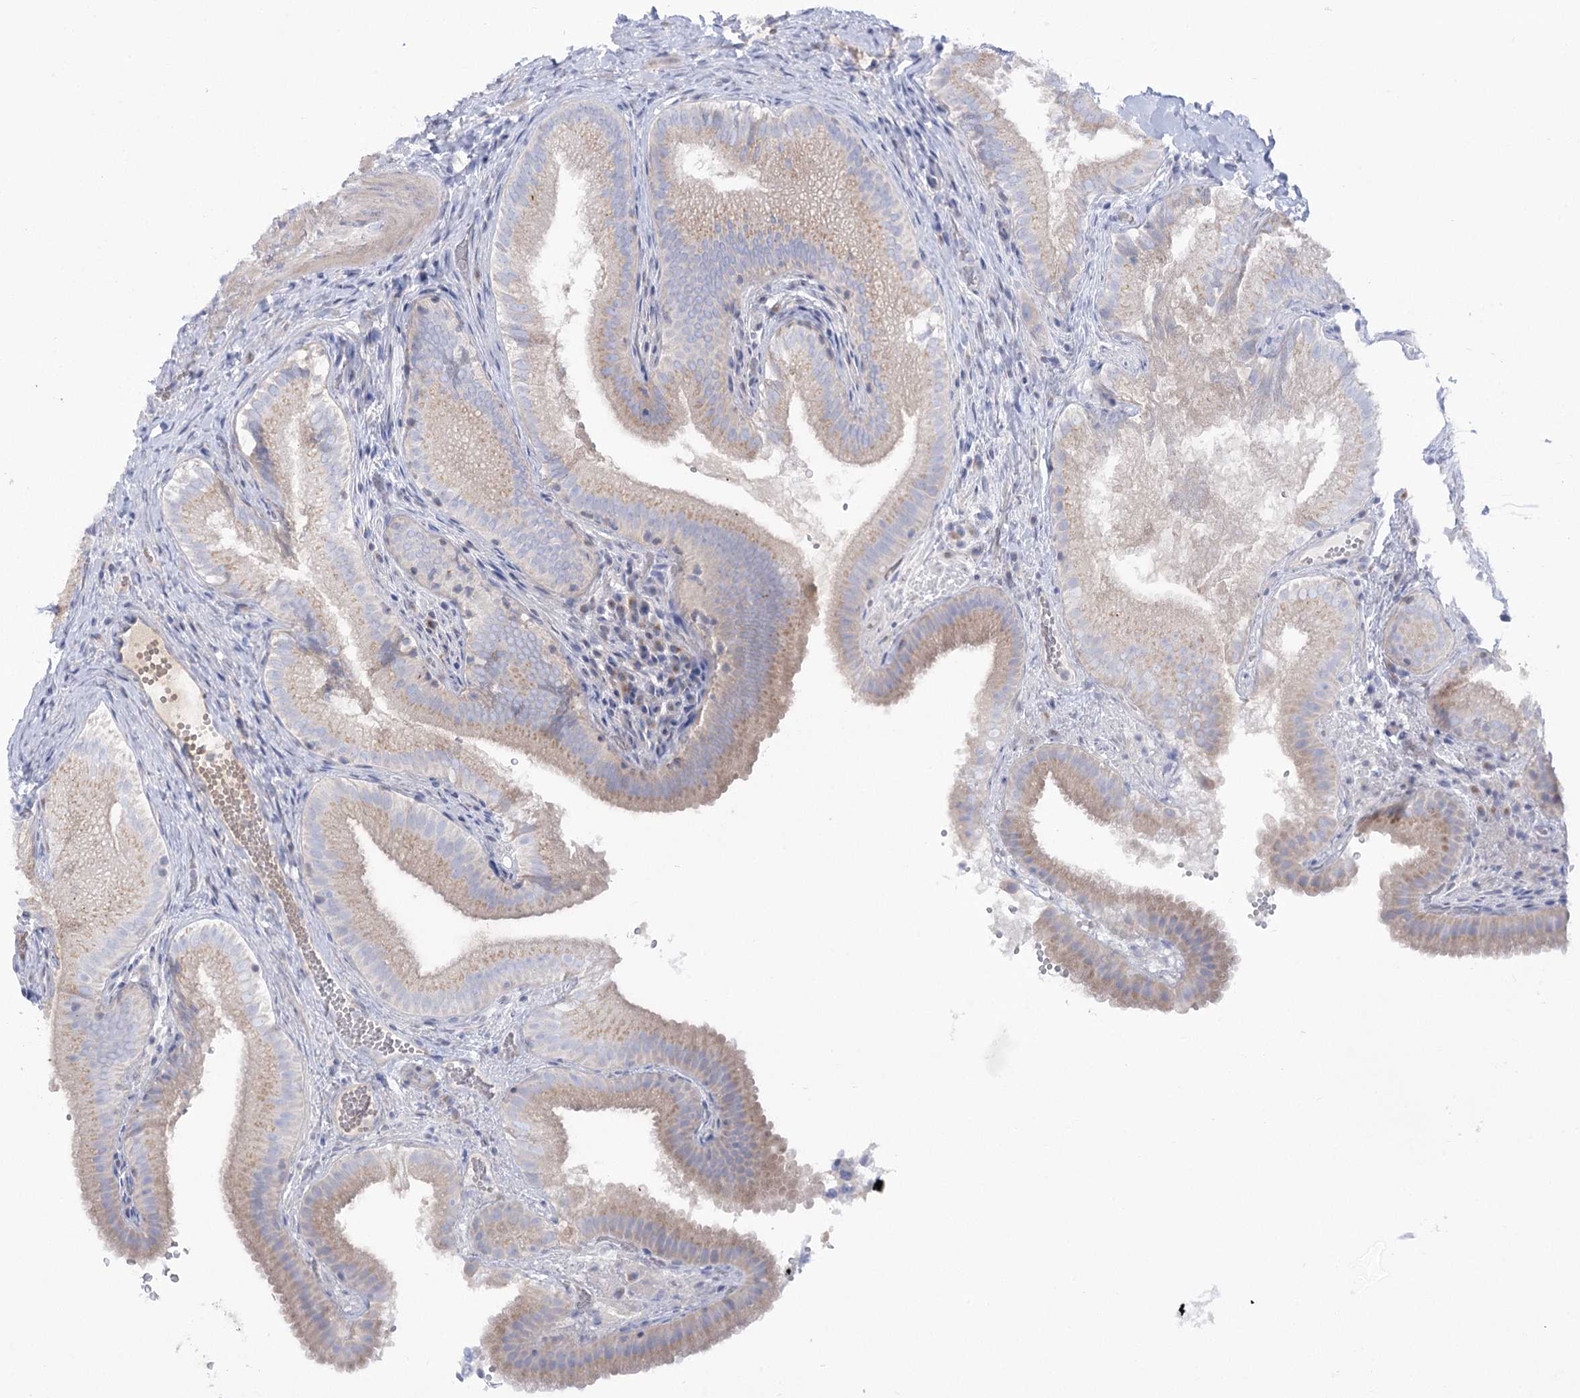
{"staining": {"intensity": "weak", "quantity": ">75%", "location": "cytoplasmic/membranous"}, "tissue": "gallbladder", "cell_type": "Glandular cells", "image_type": "normal", "snomed": [{"axis": "morphology", "description": "Normal tissue, NOS"}, {"axis": "topography", "description": "Gallbladder"}], "caption": "DAB (3,3'-diaminobenzidine) immunohistochemical staining of unremarkable human gallbladder exhibits weak cytoplasmic/membranous protein staining in approximately >75% of glandular cells. Using DAB (3,3'-diaminobenzidine) (brown) and hematoxylin (blue) stains, captured at high magnification using brightfield microscopy.", "gene": "GBF1", "patient": {"sex": "female", "age": 30}}